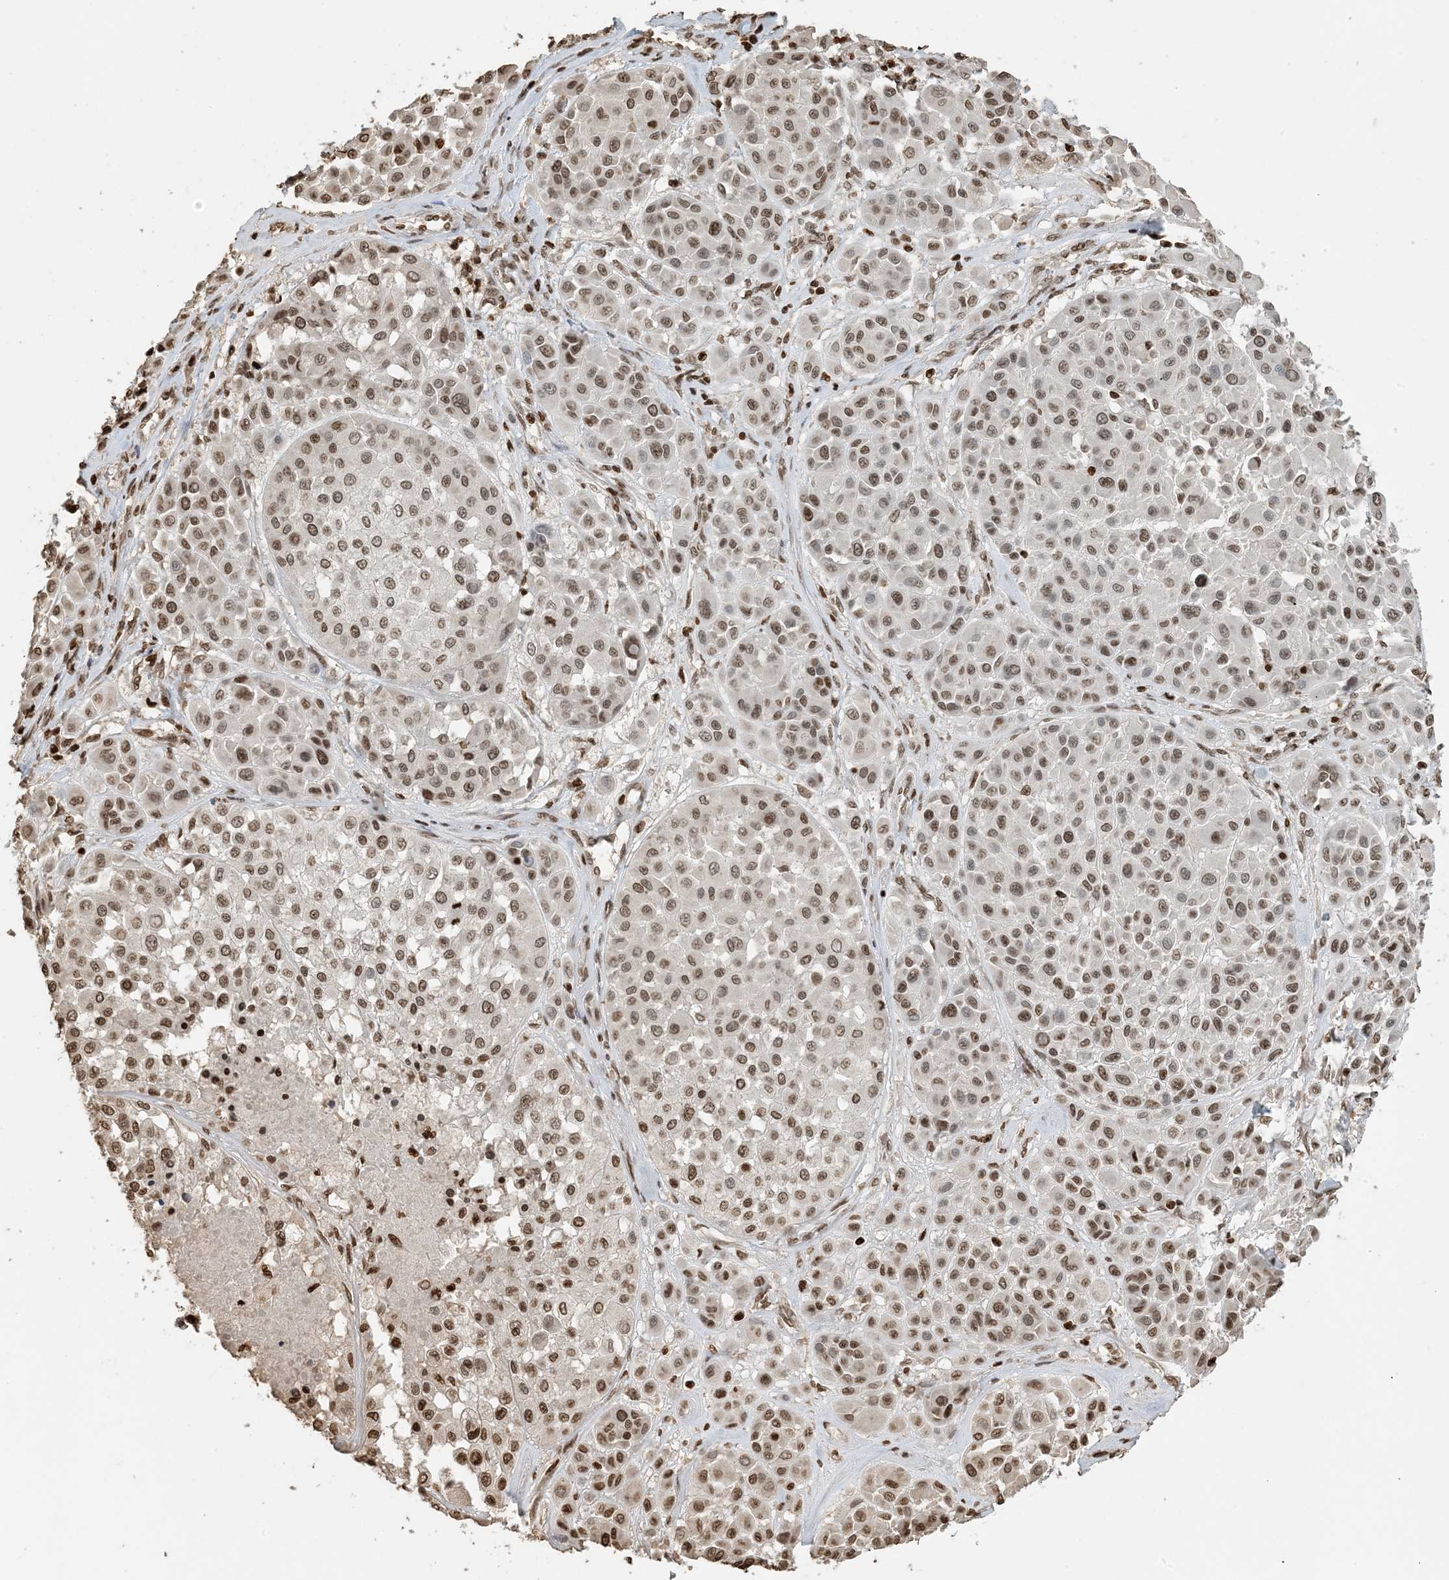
{"staining": {"intensity": "weak", "quantity": "25%-75%", "location": "nuclear"}, "tissue": "melanoma", "cell_type": "Tumor cells", "image_type": "cancer", "snomed": [{"axis": "morphology", "description": "Malignant melanoma, Metastatic site"}, {"axis": "topography", "description": "Soft tissue"}], "caption": "This is a histology image of IHC staining of melanoma, which shows weak staining in the nuclear of tumor cells.", "gene": "H3-3B", "patient": {"sex": "male", "age": 41}}